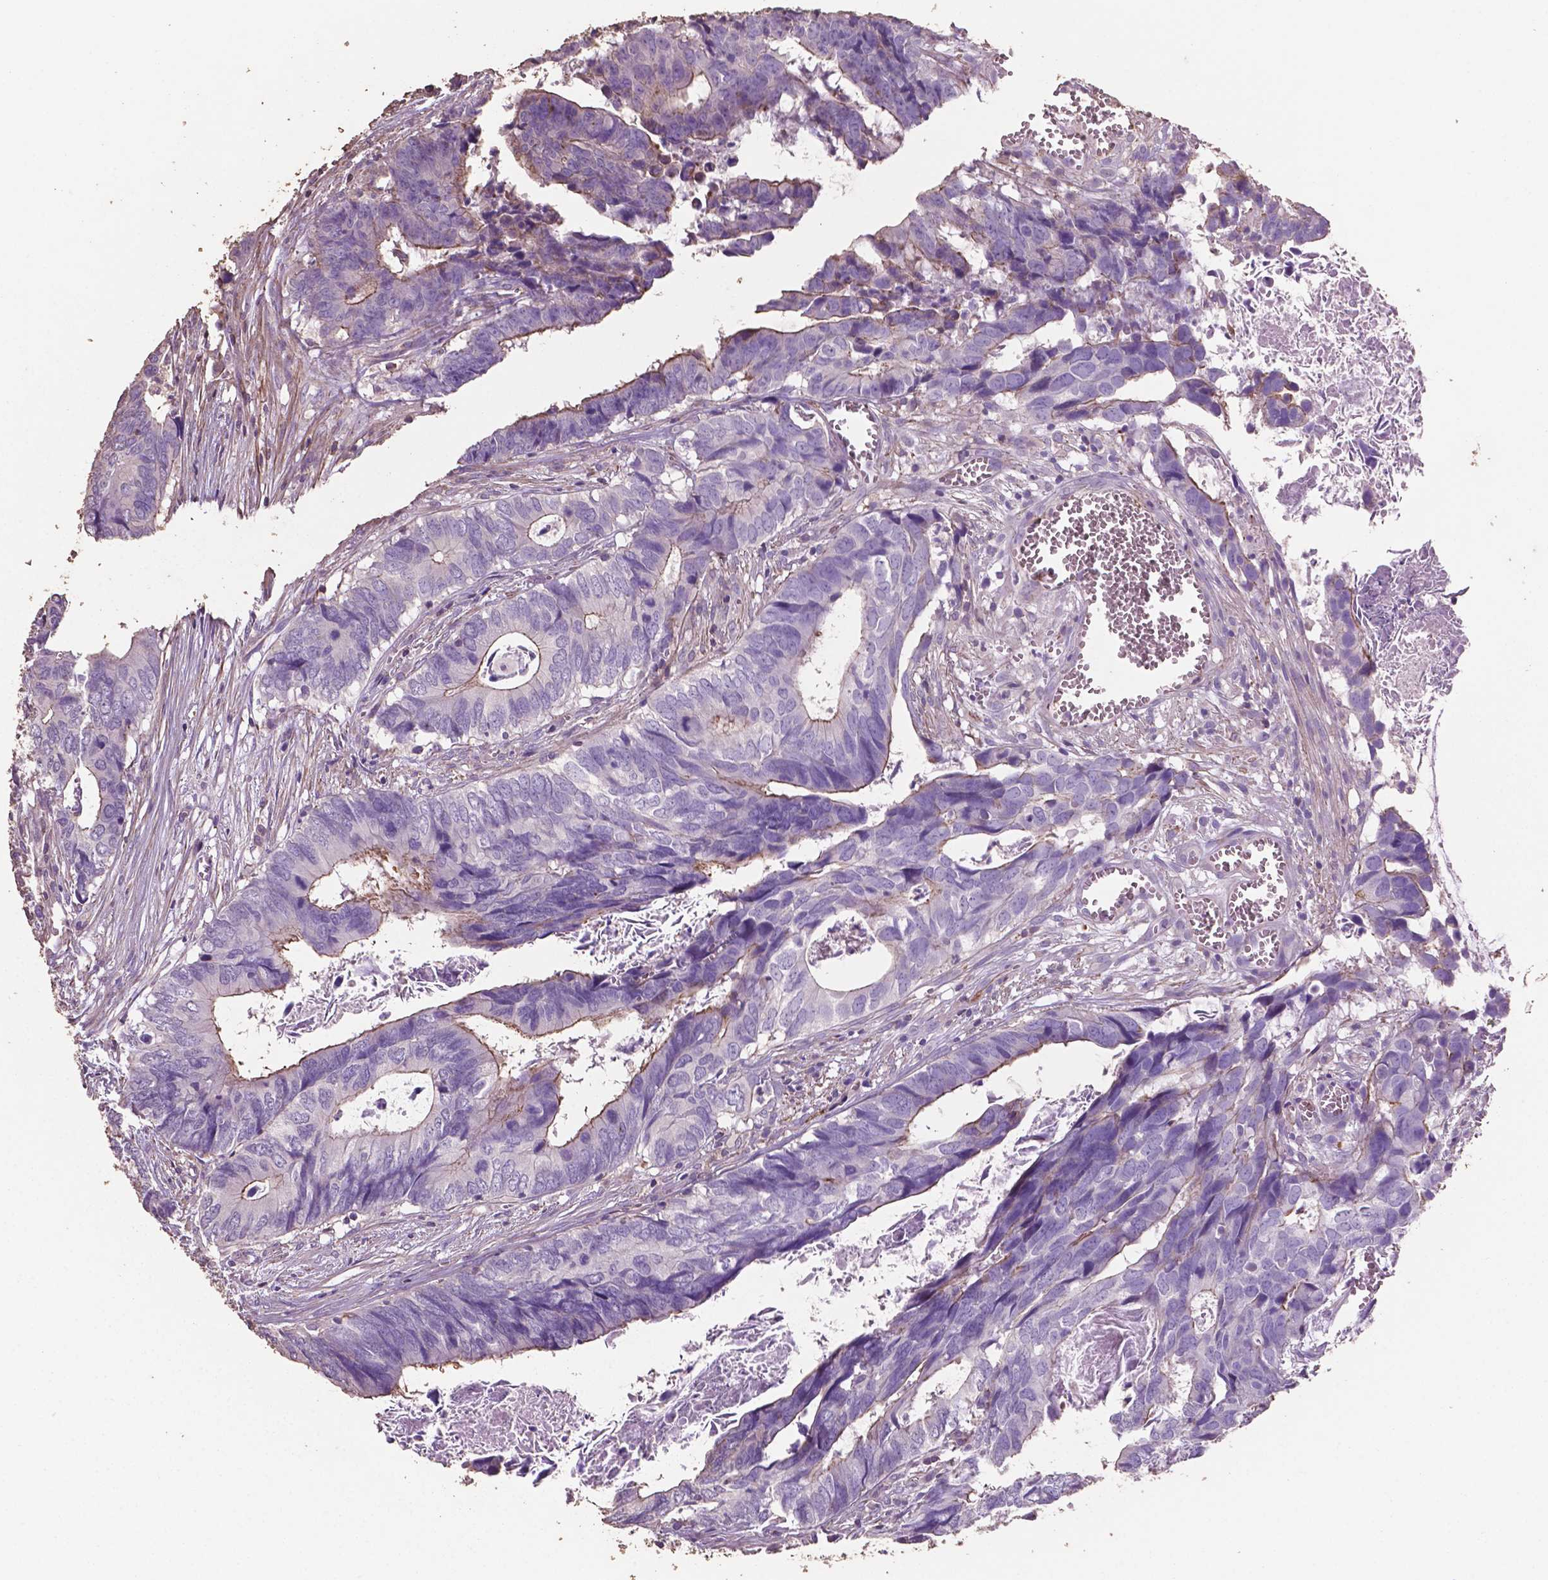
{"staining": {"intensity": "moderate", "quantity": "<25%", "location": "cytoplasmic/membranous"}, "tissue": "colorectal cancer", "cell_type": "Tumor cells", "image_type": "cancer", "snomed": [{"axis": "morphology", "description": "Adenocarcinoma, NOS"}, {"axis": "topography", "description": "Colon"}], "caption": "IHC image of human colorectal cancer (adenocarcinoma) stained for a protein (brown), which reveals low levels of moderate cytoplasmic/membranous staining in about <25% of tumor cells.", "gene": "COMMD4", "patient": {"sex": "female", "age": 82}}